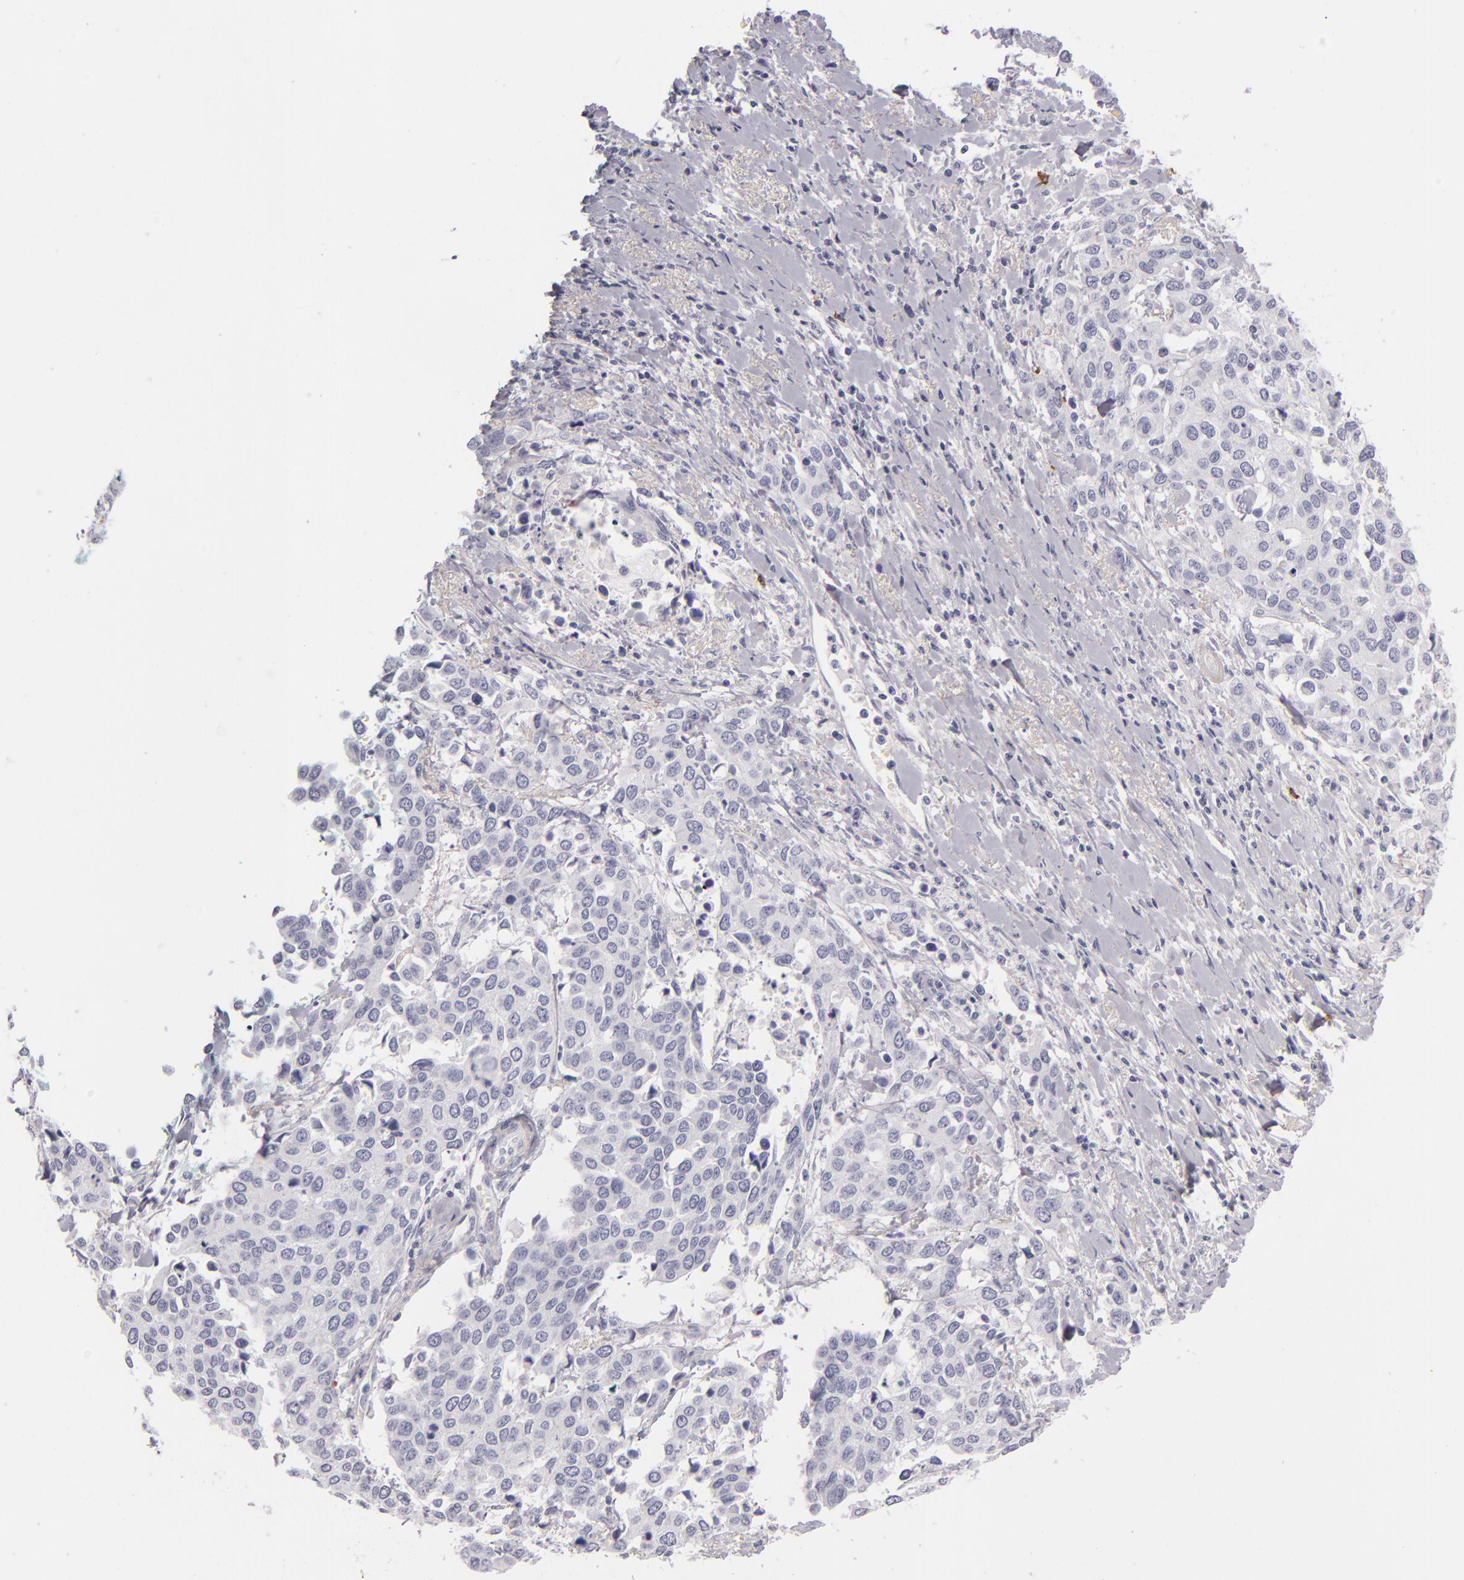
{"staining": {"intensity": "negative", "quantity": "none", "location": "none"}, "tissue": "cervical cancer", "cell_type": "Tumor cells", "image_type": "cancer", "snomed": [{"axis": "morphology", "description": "Squamous cell carcinoma, NOS"}, {"axis": "topography", "description": "Cervix"}], "caption": "This is a image of immunohistochemistry (IHC) staining of cervical cancer, which shows no positivity in tumor cells.", "gene": "CD207", "patient": {"sex": "female", "age": 54}}